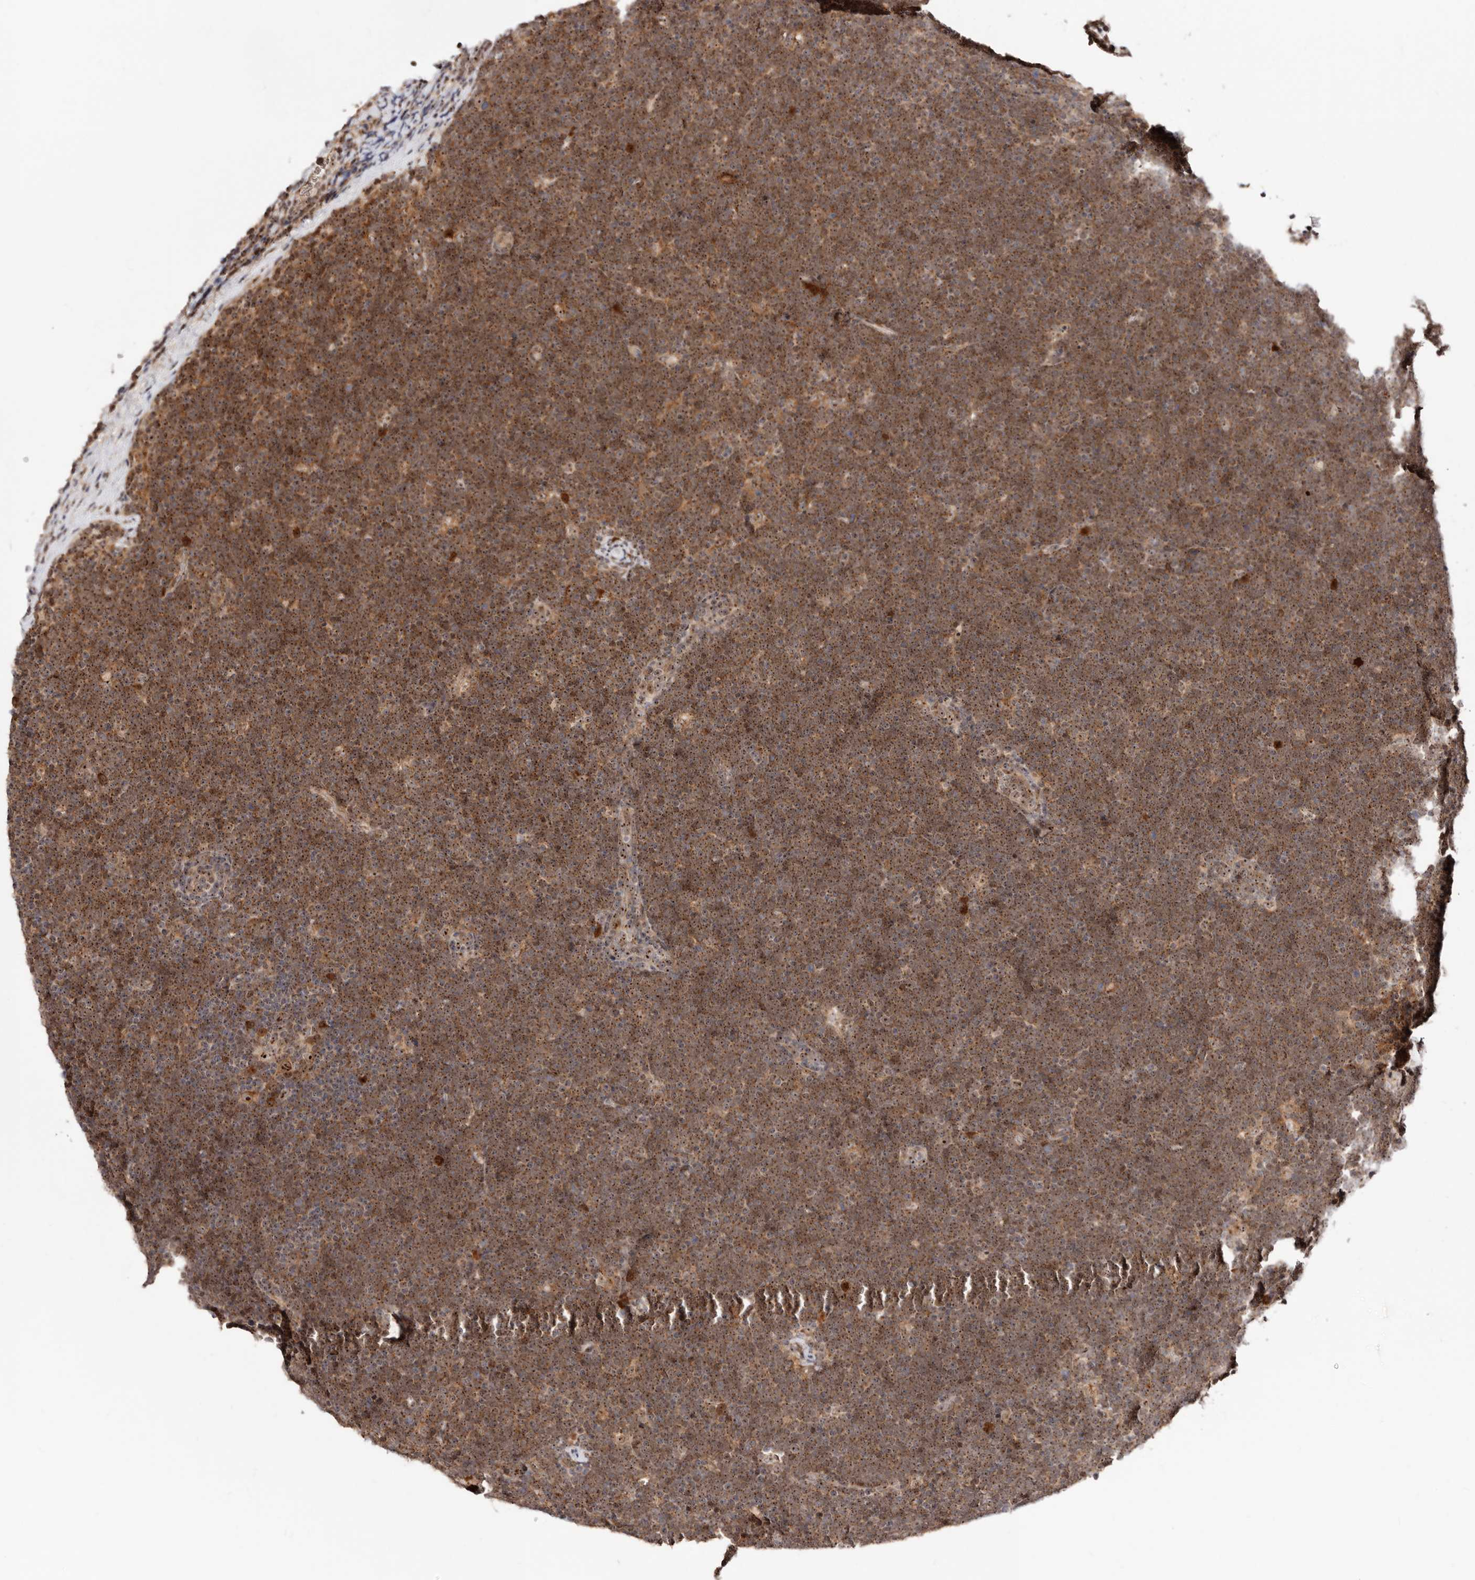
{"staining": {"intensity": "moderate", "quantity": ">75%", "location": "cytoplasmic/membranous"}, "tissue": "lymphoma", "cell_type": "Tumor cells", "image_type": "cancer", "snomed": [{"axis": "morphology", "description": "Malignant lymphoma, non-Hodgkin's type, High grade"}, {"axis": "topography", "description": "Lymph node"}], "caption": "Malignant lymphoma, non-Hodgkin's type (high-grade) stained with IHC reveals moderate cytoplasmic/membranous staining in about >75% of tumor cells.", "gene": "APOL6", "patient": {"sex": "male", "age": 13}}